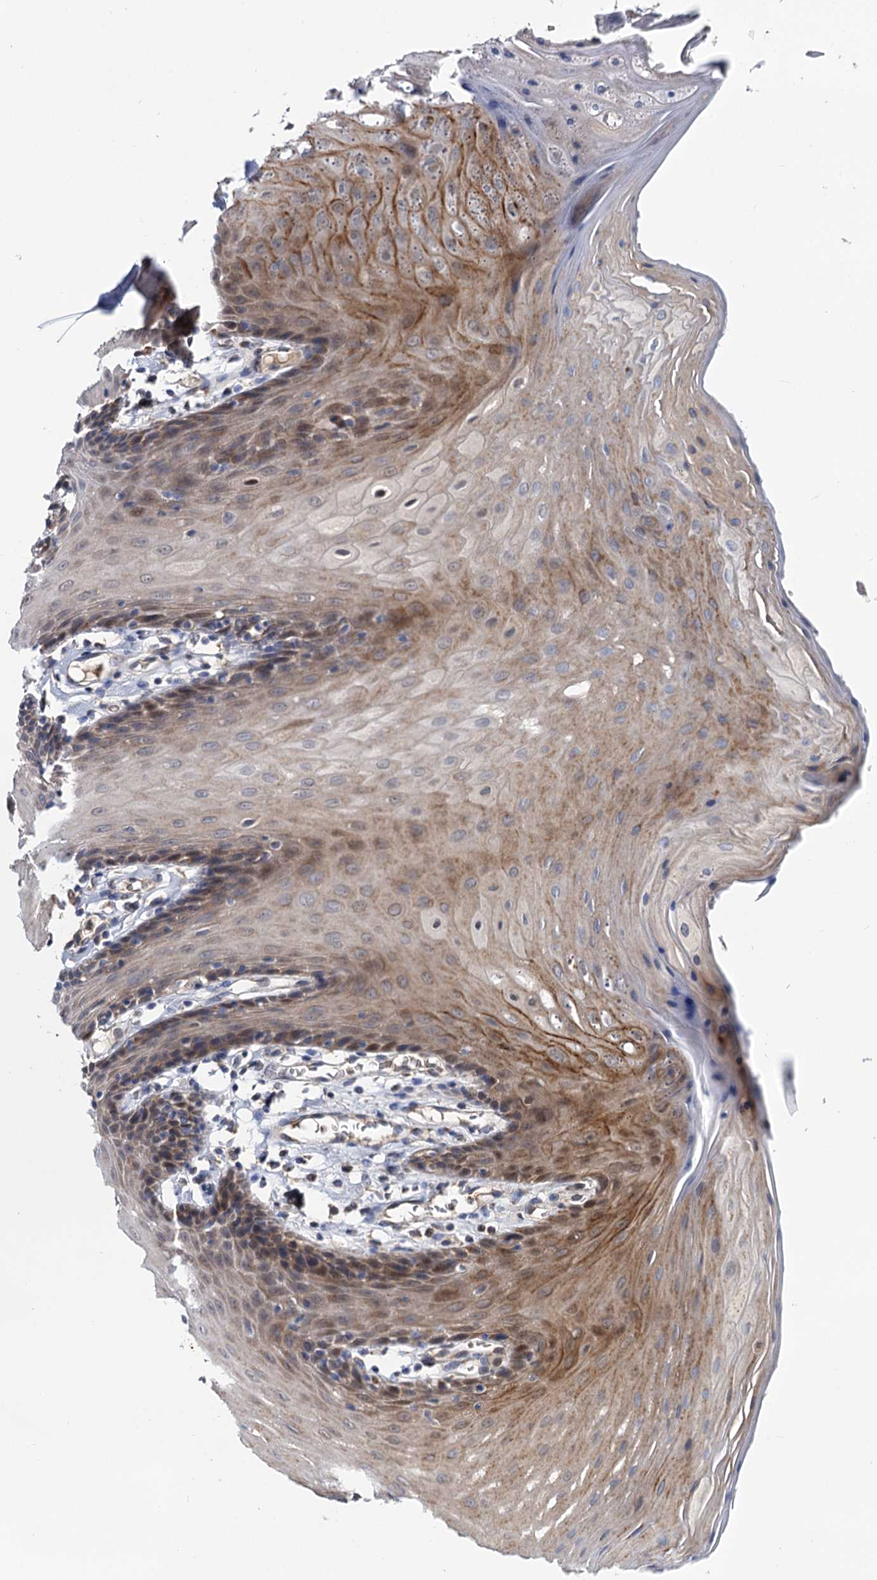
{"staining": {"intensity": "moderate", "quantity": "<25%", "location": "cytoplasmic/membranous"}, "tissue": "oral mucosa", "cell_type": "Squamous epithelial cells", "image_type": "normal", "snomed": [{"axis": "morphology", "description": "Normal tissue, NOS"}, {"axis": "morphology", "description": "Squamous cell carcinoma, NOS"}, {"axis": "topography", "description": "Skeletal muscle"}, {"axis": "topography", "description": "Oral tissue"}, {"axis": "topography", "description": "Salivary gland"}, {"axis": "topography", "description": "Head-Neck"}], "caption": "Protein expression analysis of benign human oral mucosa reveals moderate cytoplasmic/membranous staining in about <25% of squamous epithelial cells. Using DAB (3,3'-diaminobenzidine) (brown) and hematoxylin (blue) stains, captured at high magnification using brightfield microscopy.", "gene": "ALKBH7", "patient": {"sex": "male", "age": 54}}